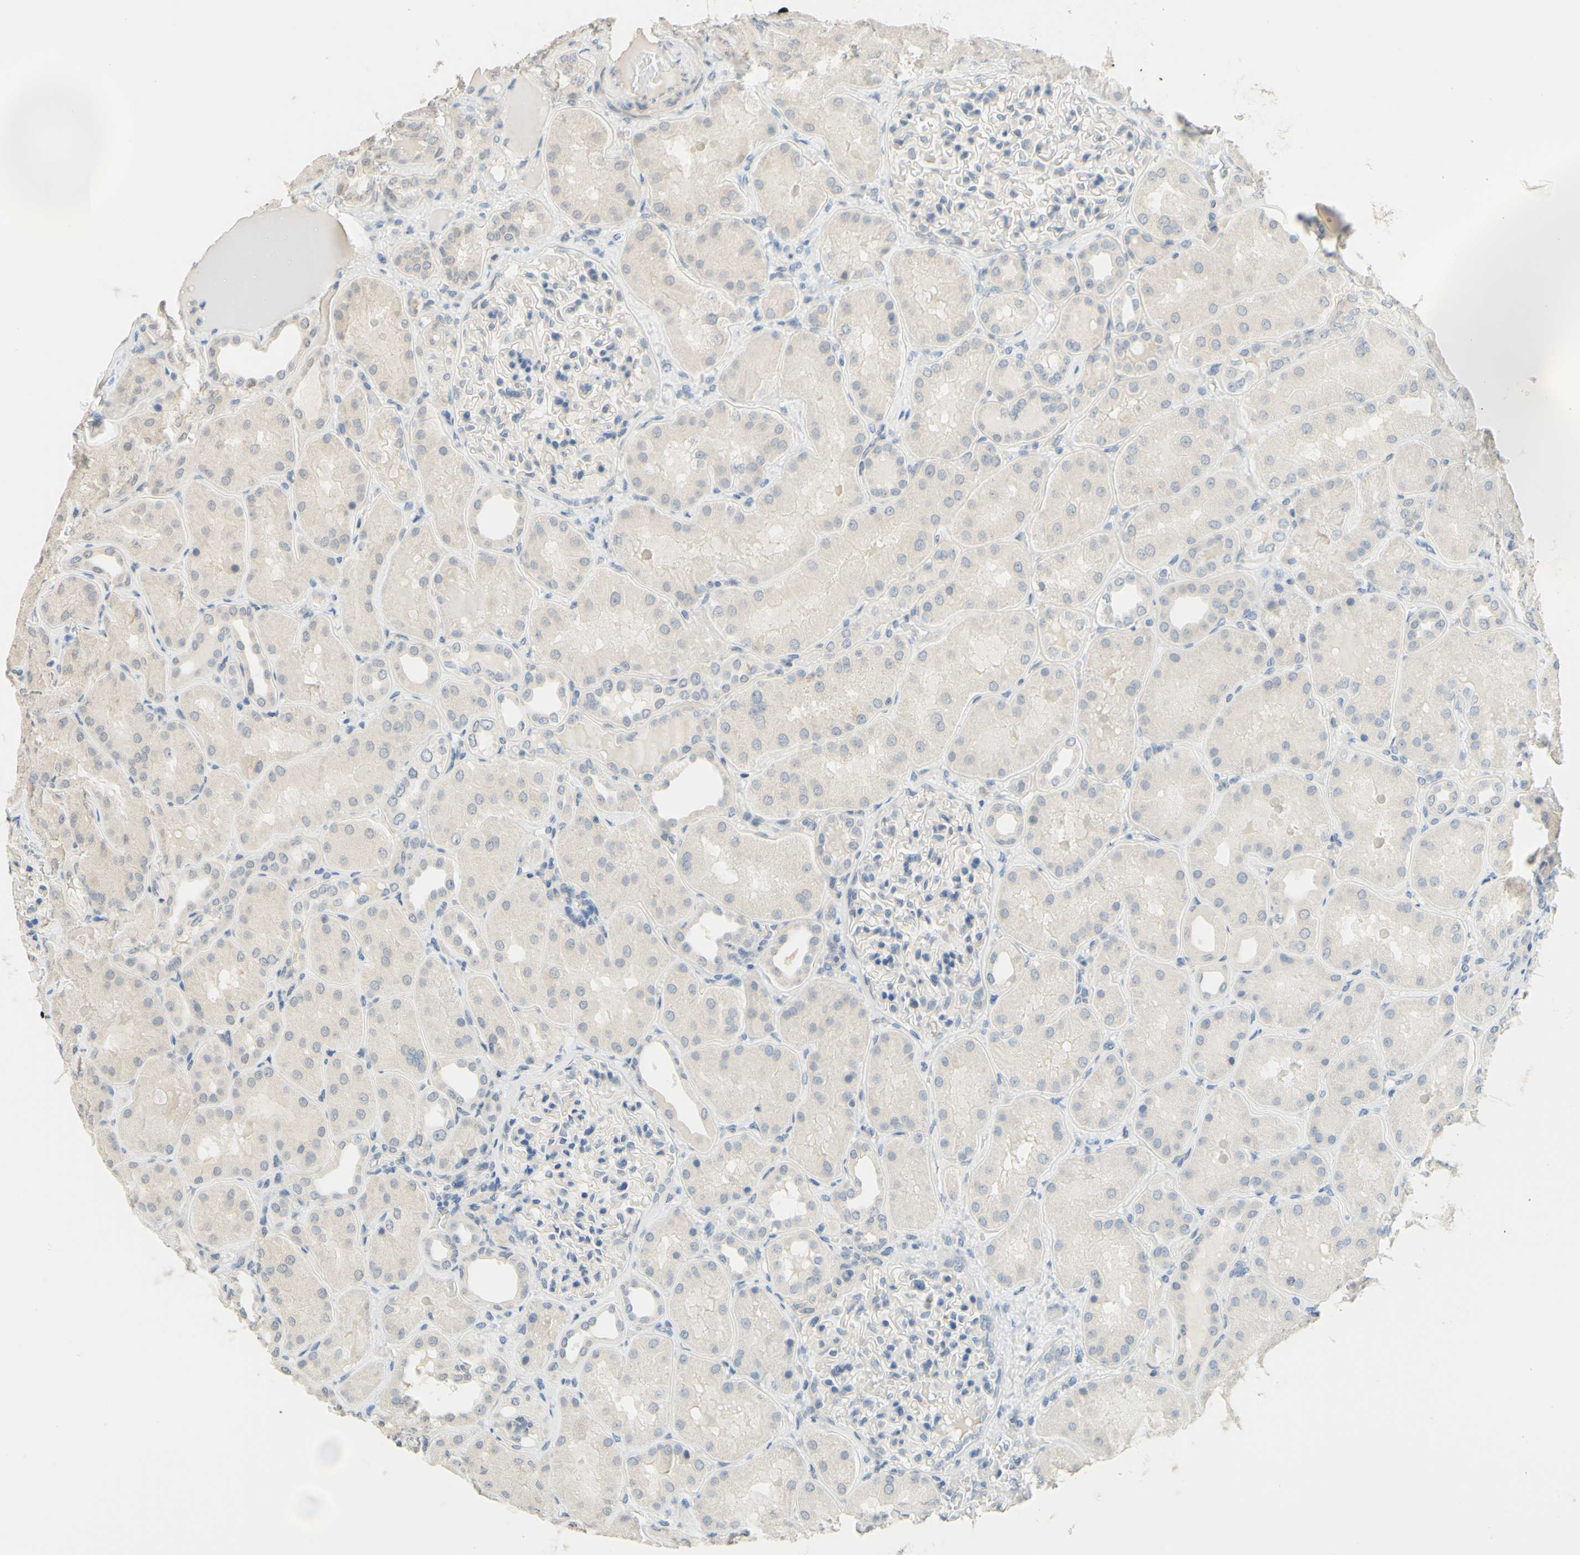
{"staining": {"intensity": "weak", "quantity": "25%-75%", "location": "cytoplasmic/membranous"}, "tissue": "kidney", "cell_type": "Cells in glomeruli", "image_type": "normal", "snomed": [{"axis": "morphology", "description": "Normal tissue, NOS"}, {"axis": "topography", "description": "Kidney"}], "caption": "Kidney stained for a protein demonstrates weak cytoplasmic/membranous positivity in cells in glomeruli. The staining was performed using DAB to visualize the protein expression in brown, while the nuclei were stained in blue with hematoxylin (Magnification: 20x).", "gene": "MAG", "patient": {"sex": "female", "age": 56}}